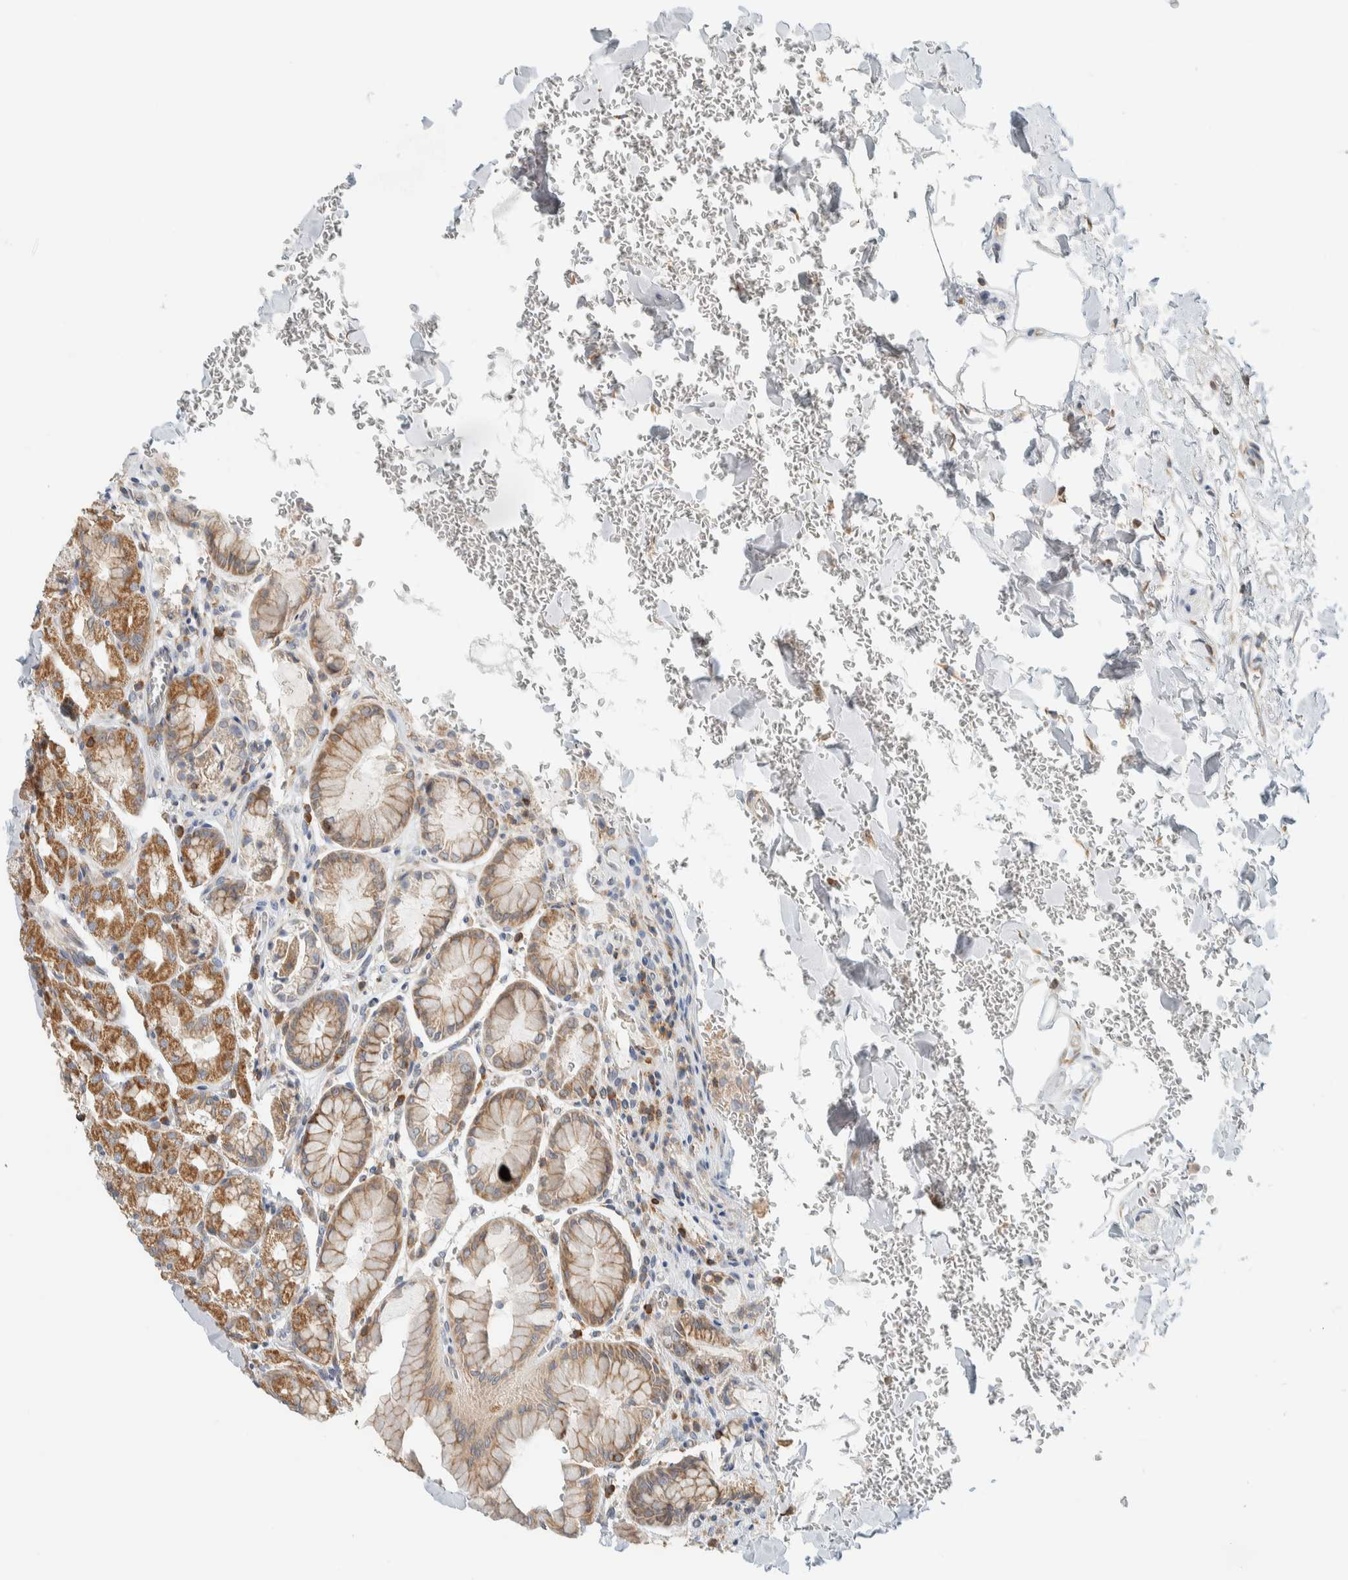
{"staining": {"intensity": "moderate", "quantity": "<25%", "location": "cytoplasmic/membranous"}, "tissue": "stomach", "cell_type": "Glandular cells", "image_type": "normal", "snomed": [{"axis": "morphology", "description": "Normal tissue, NOS"}, {"axis": "topography", "description": "Stomach"}], "caption": "Stomach was stained to show a protein in brown. There is low levels of moderate cytoplasmic/membranous positivity in approximately <25% of glandular cells. (IHC, brightfield microscopy, high magnification).", "gene": "CCDC57", "patient": {"sex": "male", "age": 42}}